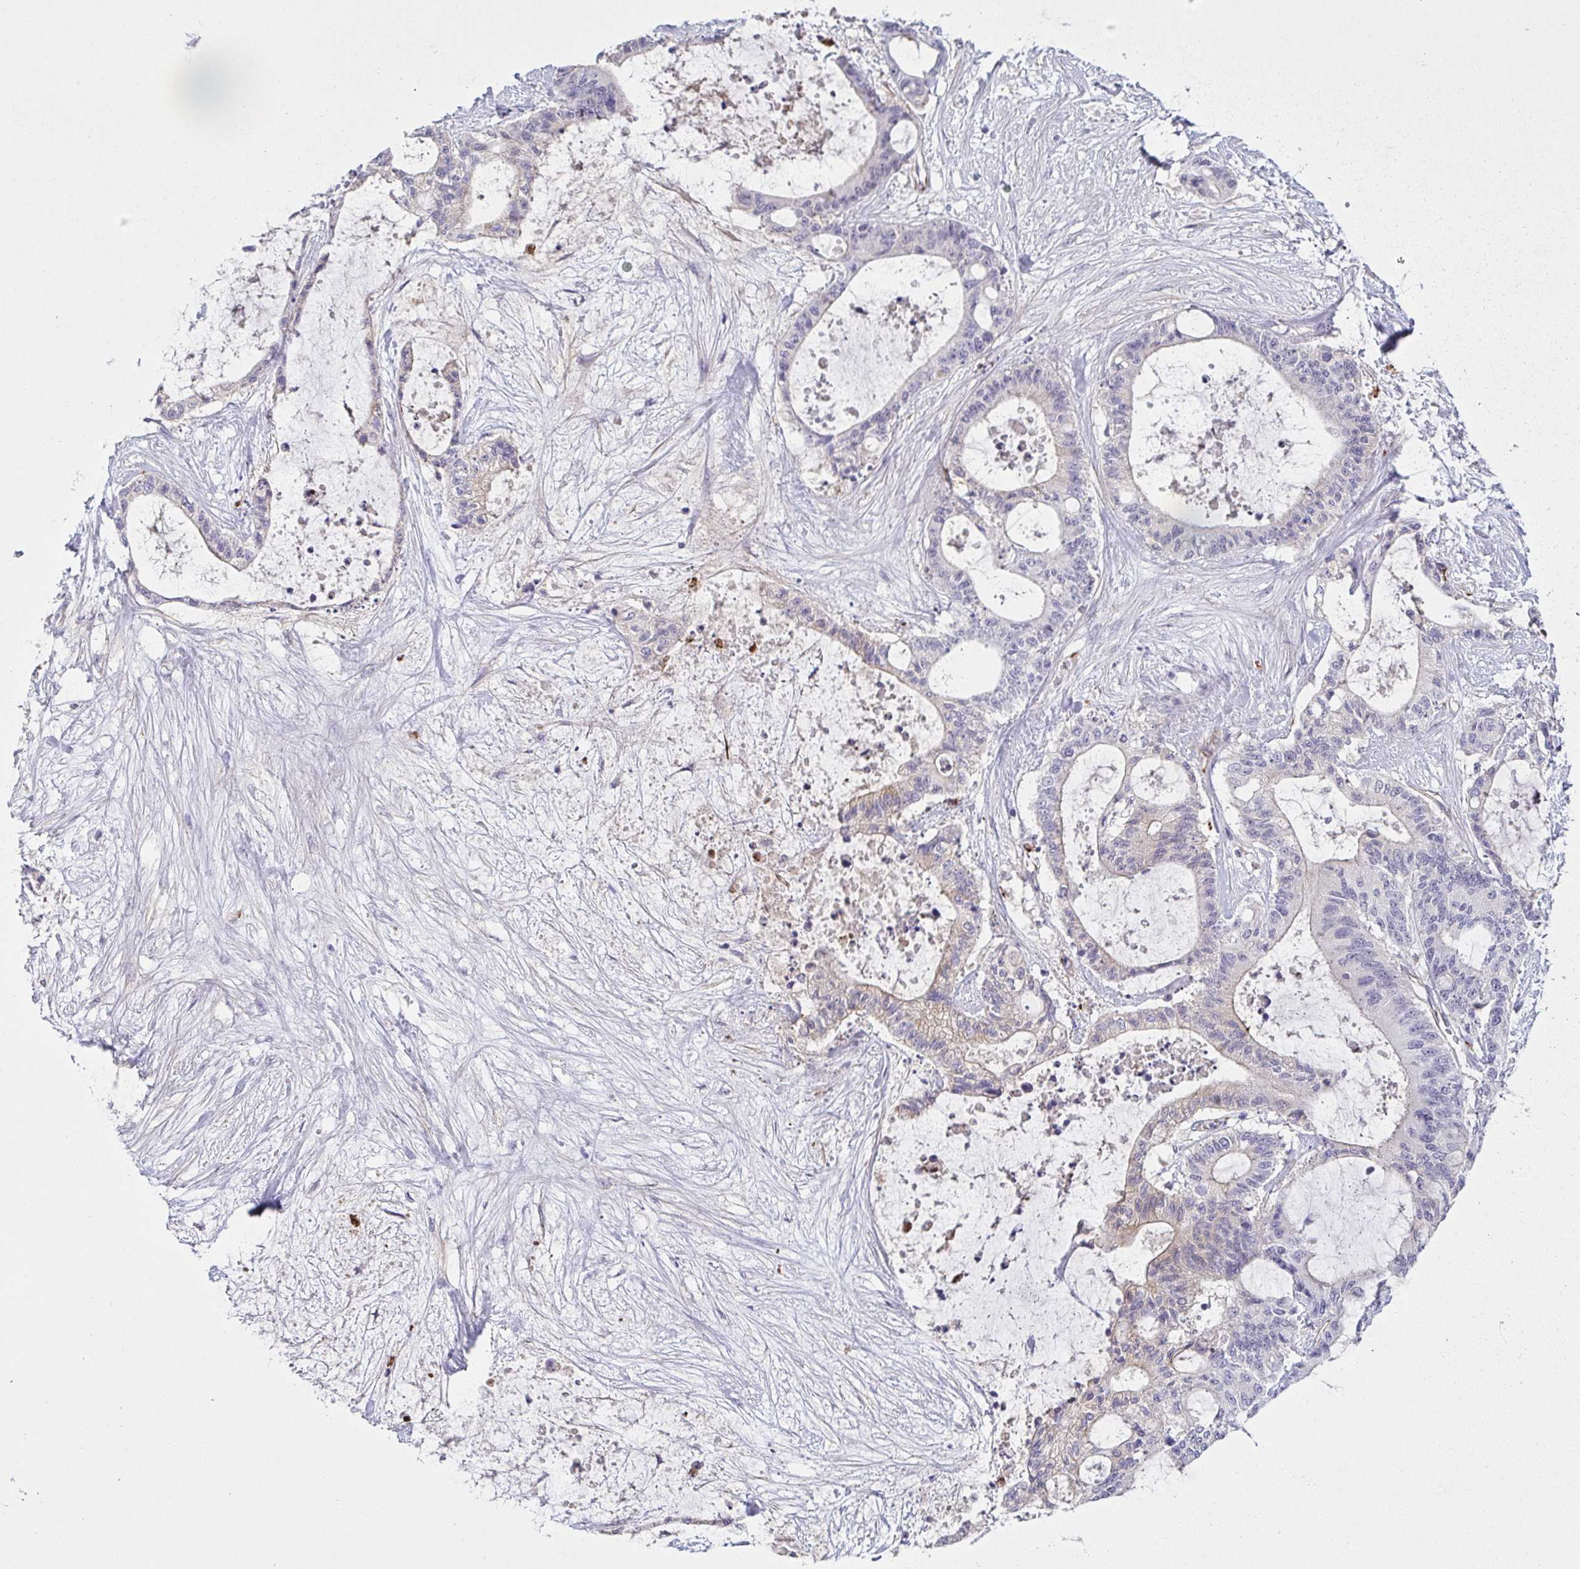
{"staining": {"intensity": "weak", "quantity": "<25%", "location": "cytoplasmic/membranous"}, "tissue": "liver cancer", "cell_type": "Tumor cells", "image_type": "cancer", "snomed": [{"axis": "morphology", "description": "Normal tissue, NOS"}, {"axis": "morphology", "description": "Cholangiocarcinoma"}, {"axis": "topography", "description": "Liver"}, {"axis": "topography", "description": "Peripheral nerve tissue"}], "caption": "DAB immunohistochemical staining of liver cancer shows no significant staining in tumor cells. Nuclei are stained in blue.", "gene": "COL17A1", "patient": {"sex": "female", "age": 73}}